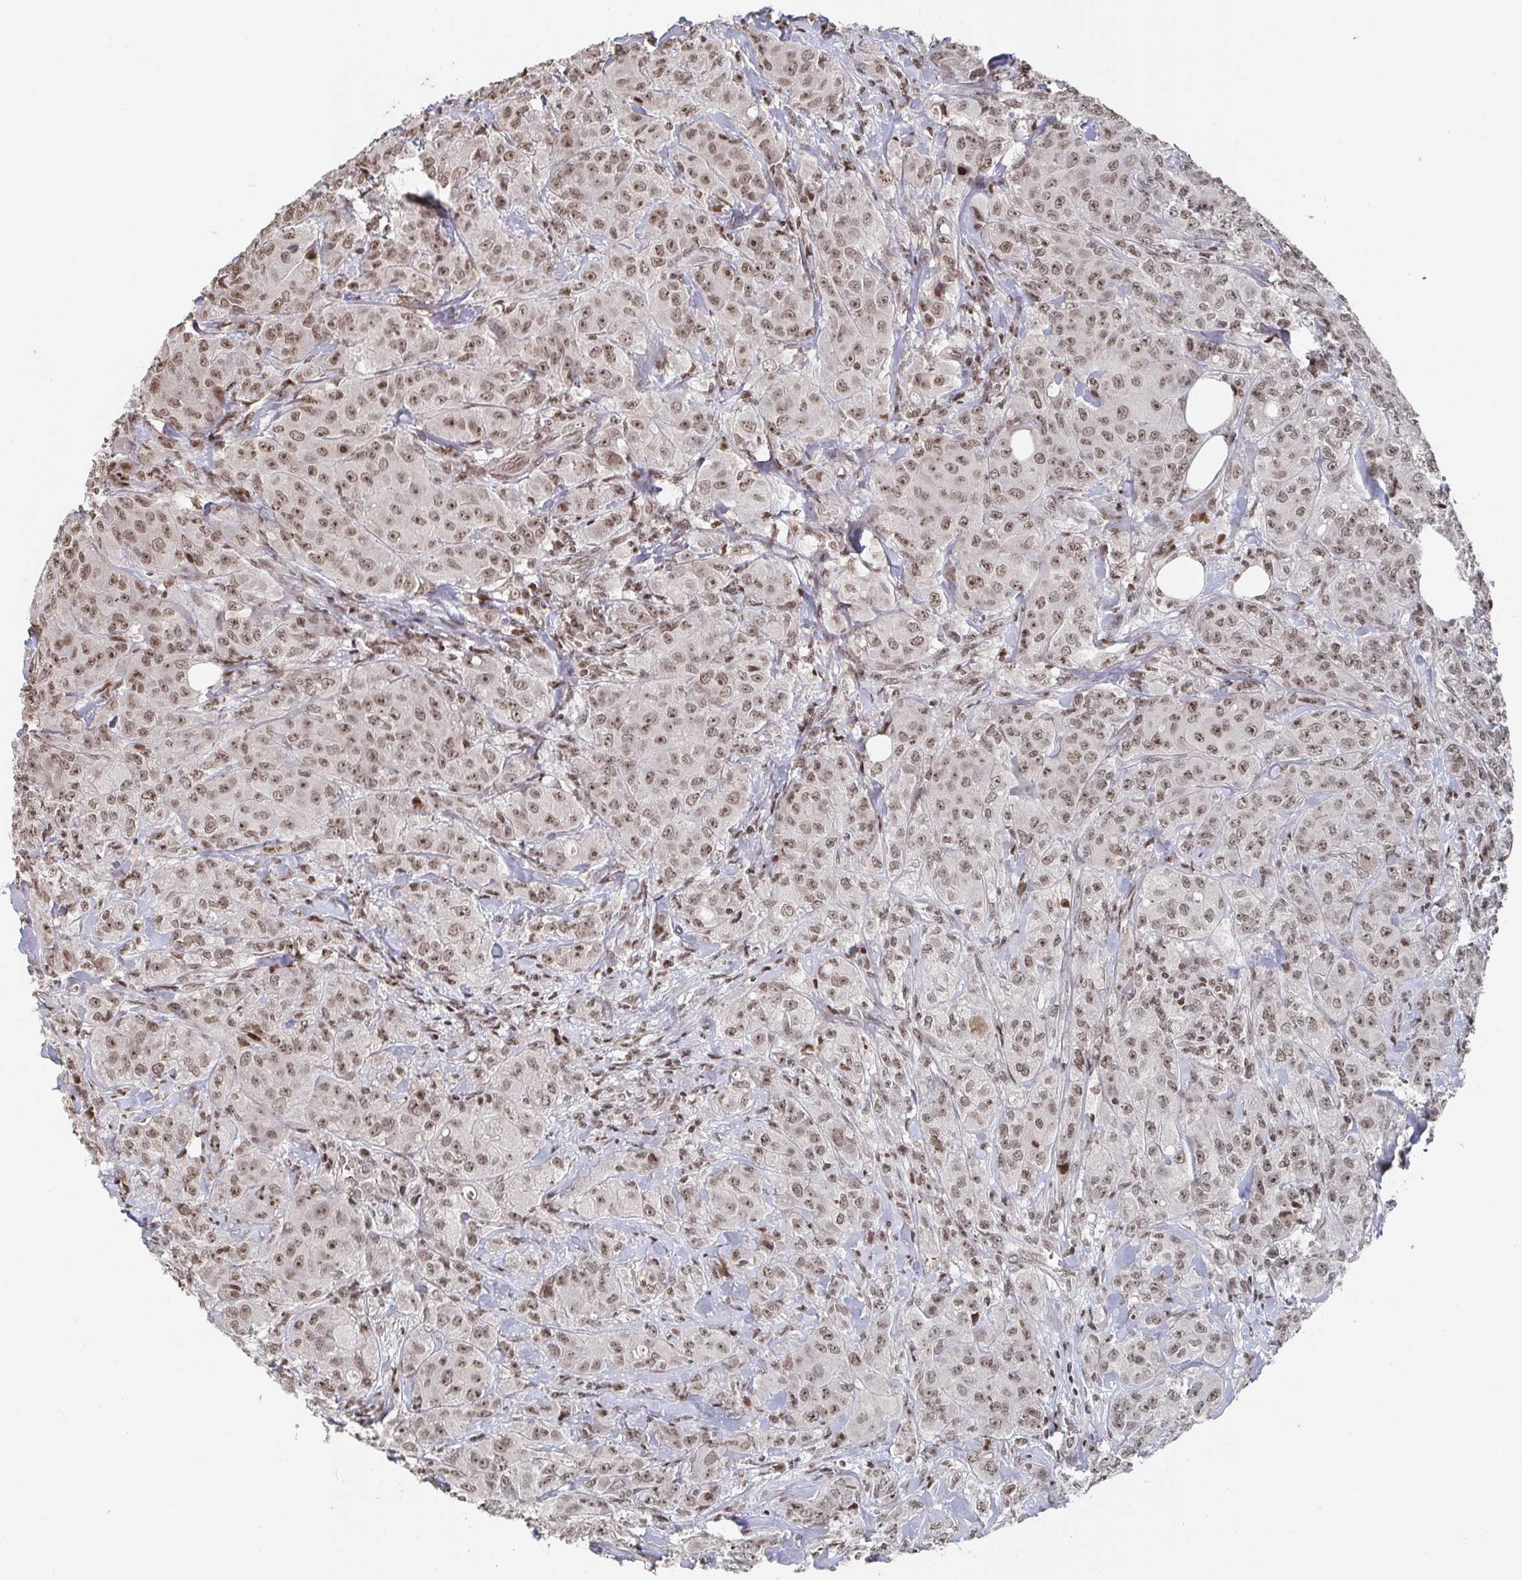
{"staining": {"intensity": "moderate", "quantity": ">75%", "location": "nuclear"}, "tissue": "breast cancer", "cell_type": "Tumor cells", "image_type": "cancer", "snomed": [{"axis": "morphology", "description": "Normal tissue, NOS"}, {"axis": "morphology", "description": "Duct carcinoma"}, {"axis": "topography", "description": "Breast"}], "caption": "Protein expression analysis of human breast cancer (invasive ductal carcinoma) reveals moderate nuclear staining in about >75% of tumor cells.", "gene": "ZDHHC12", "patient": {"sex": "female", "age": 43}}